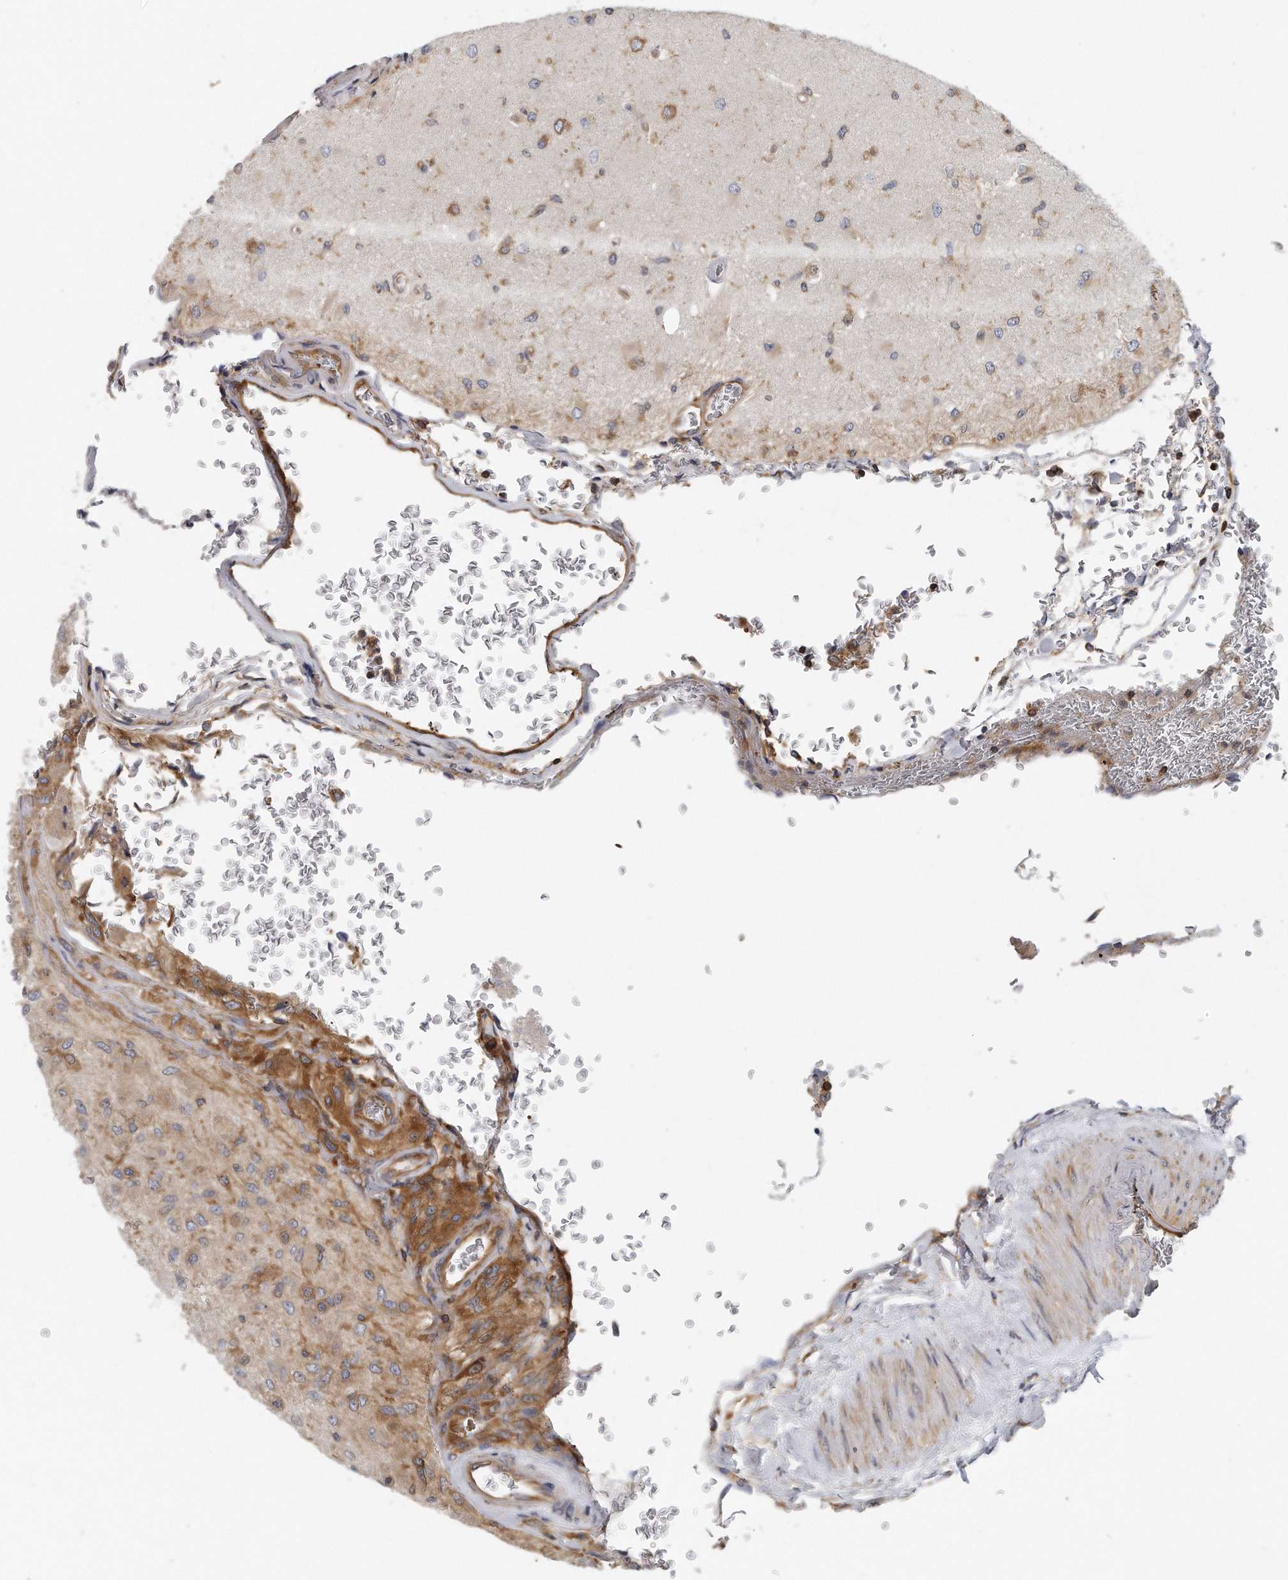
{"staining": {"intensity": "moderate", "quantity": "25%-75%", "location": "cytoplasmic/membranous"}, "tissue": "glioma", "cell_type": "Tumor cells", "image_type": "cancer", "snomed": [{"axis": "morphology", "description": "Normal tissue, NOS"}, {"axis": "morphology", "description": "Glioma, malignant, High grade"}, {"axis": "topography", "description": "Cerebral cortex"}], "caption": "Immunohistochemical staining of human malignant high-grade glioma shows moderate cytoplasmic/membranous protein positivity in approximately 25%-75% of tumor cells.", "gene": "EIF3I", "patient": {"sex": "male", "age": 77}}